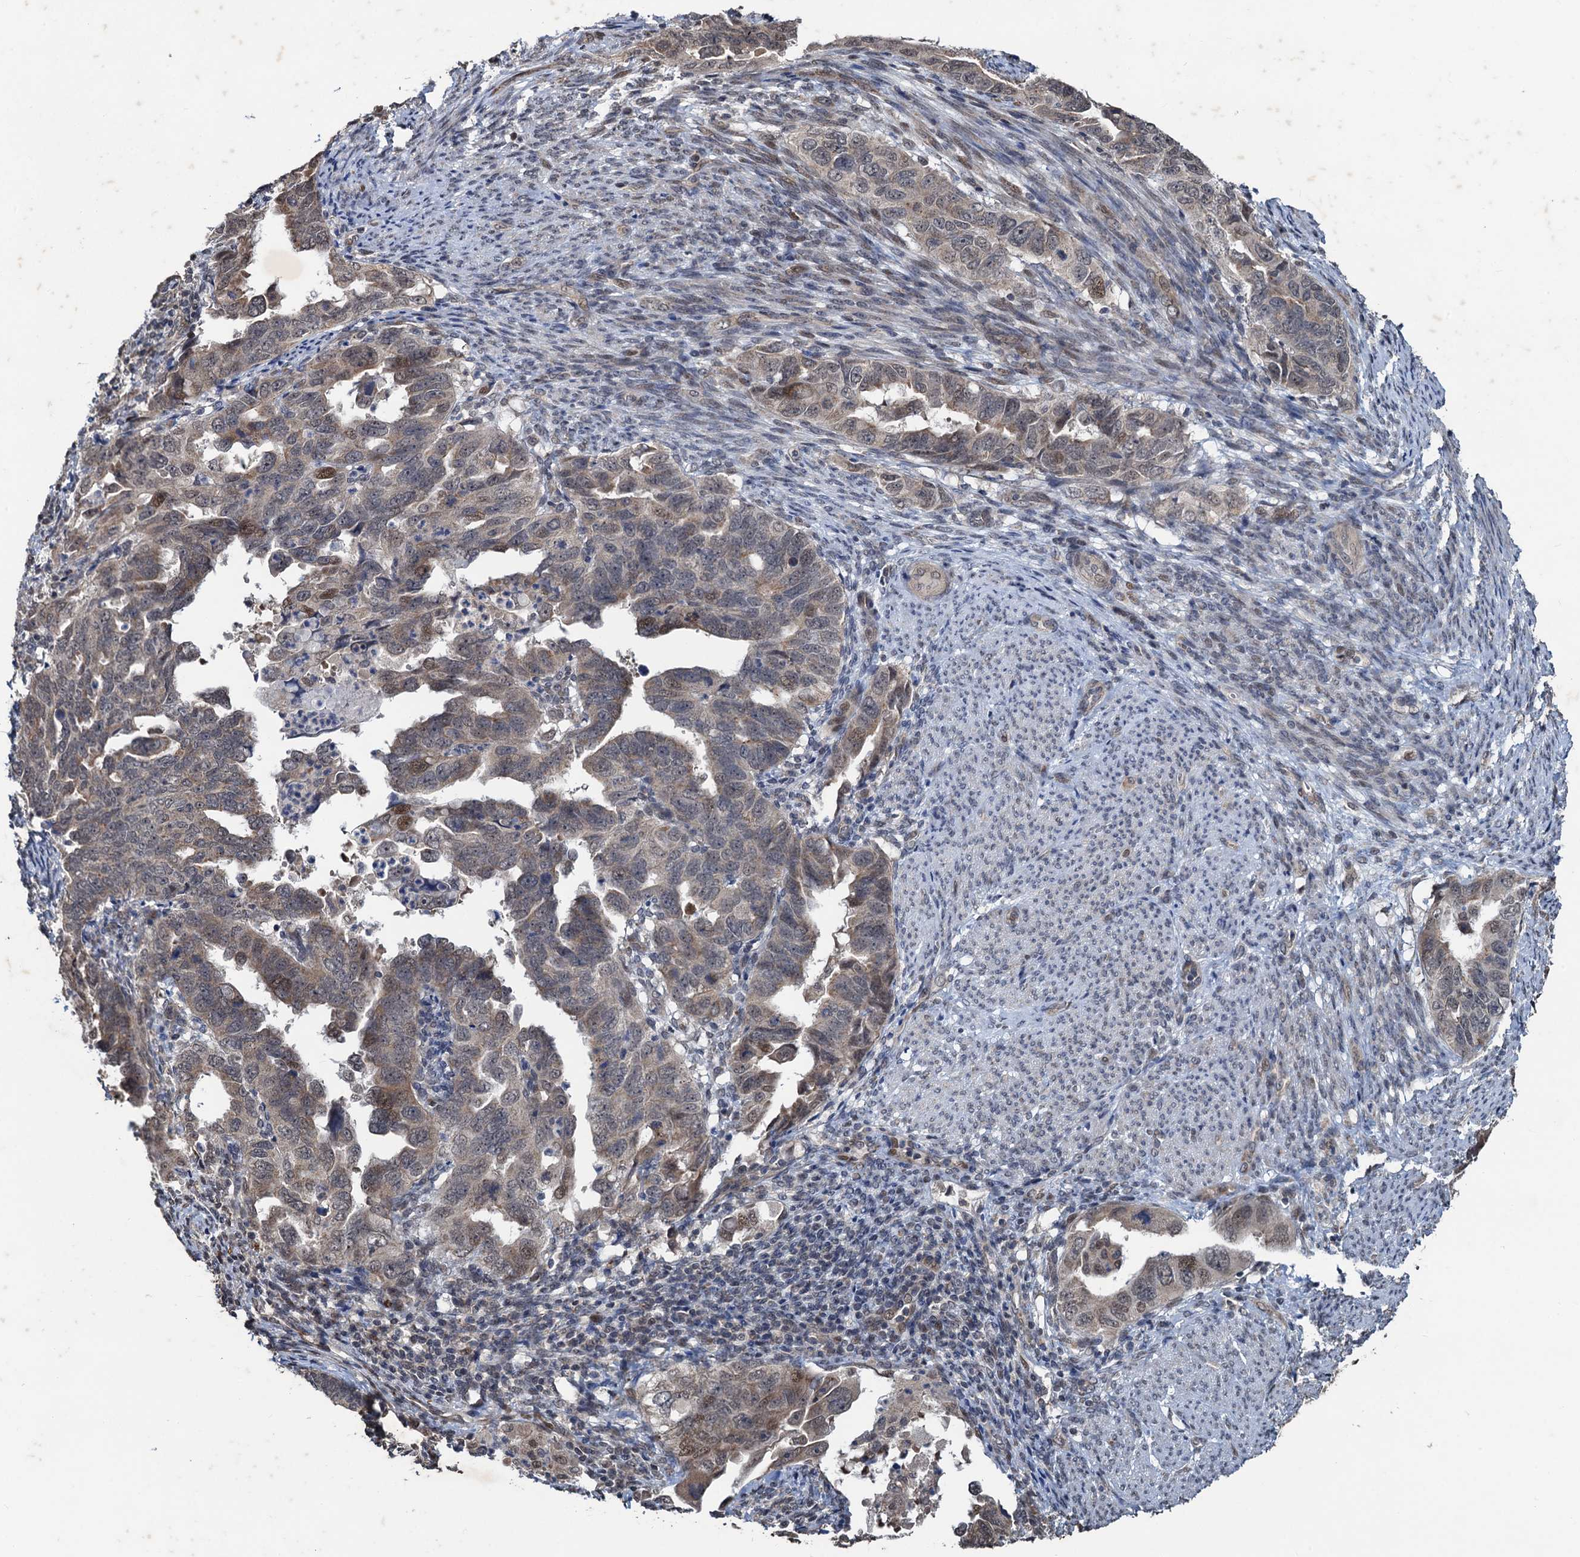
{"staining": {"intensity": "moderate", "quantity": "25%-75%", "location": "cytoplasmic/membranous,nuclear"}, "tissue": "endometrial cancer", "cell_type": "Tumor cells", "image_type": "cancer", "snomed": [{"axis": "morphology", "description": "Adenocarcinoma, NOS"}, {"axis": "topography", "description": "Endometrium"}], "caption": "Human endometrial adenocarcinoma stained with a brown dye shows moderate cytoplasmic/membranous and nuclear positive staining in approximately 25%-75% of tumor cells.", "gene": "REP15", "patient": {"sex": "female", "age": 65}}